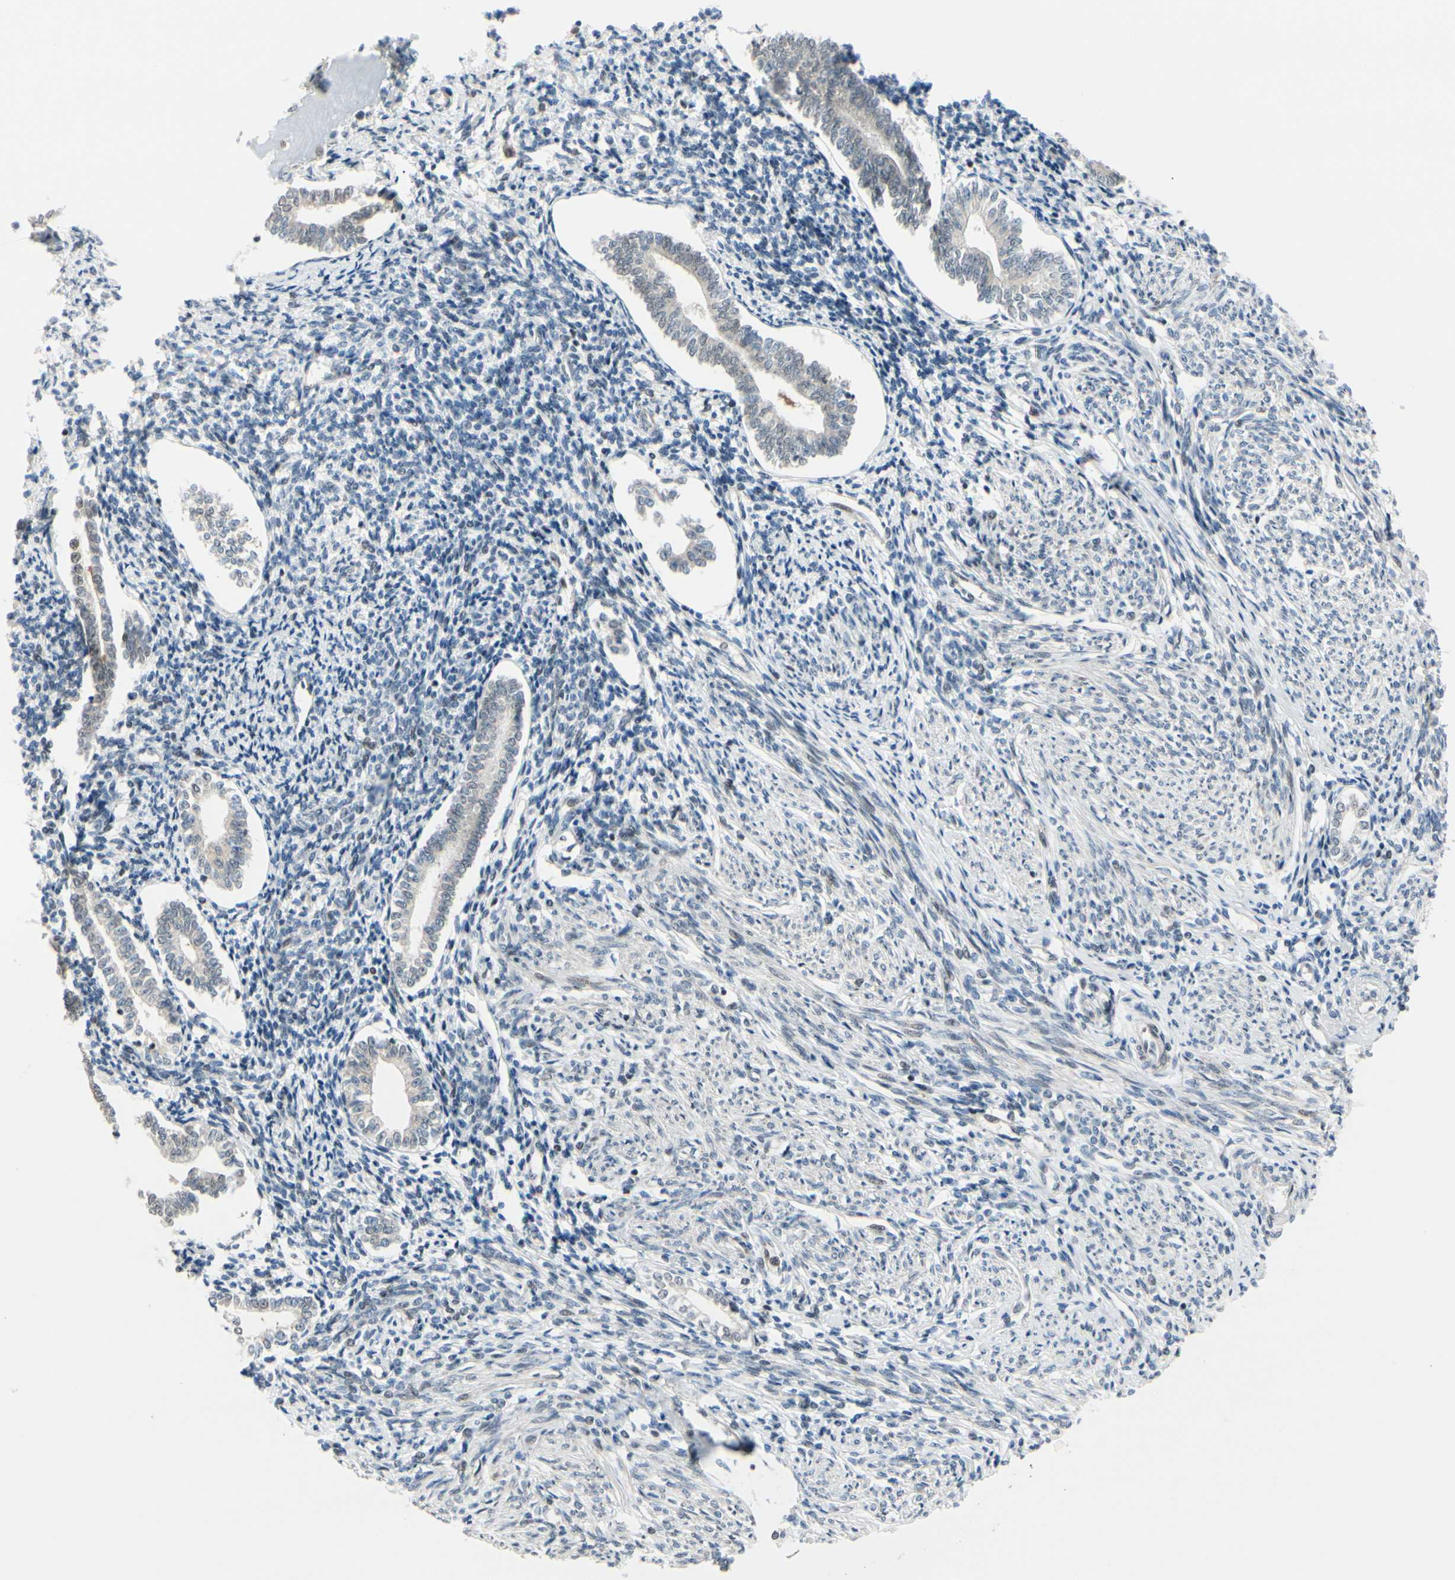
{"staining": {"intensity": "weak", "quantity": ">75%", "location": "cytoplasmic/membranous"}, "tissue": "endometrium", "cell_type": "Cells in endometrial stroma", "image_type": "normal", "snomed": [{"axis": "morphology", "description": "Normal tissue, NOS"}, {"axis": "topography", "description": "Endometrium"}], "caption": "The photomicrograph reveals immunohistochemical staining of benign endometrium. There is weak cytoplasmic/membranous expression is present in approximately >75% of cells in endometrial stroma. The staining was performed using DAB (3,3'-diaminobenzidine) to visualize the protein expression in brown, while the nuclei were stained in blue with hematoxylin (Magnification: 20x).", "gene": "BRMS1", "patient": {"sex": "female", "age": 71}}